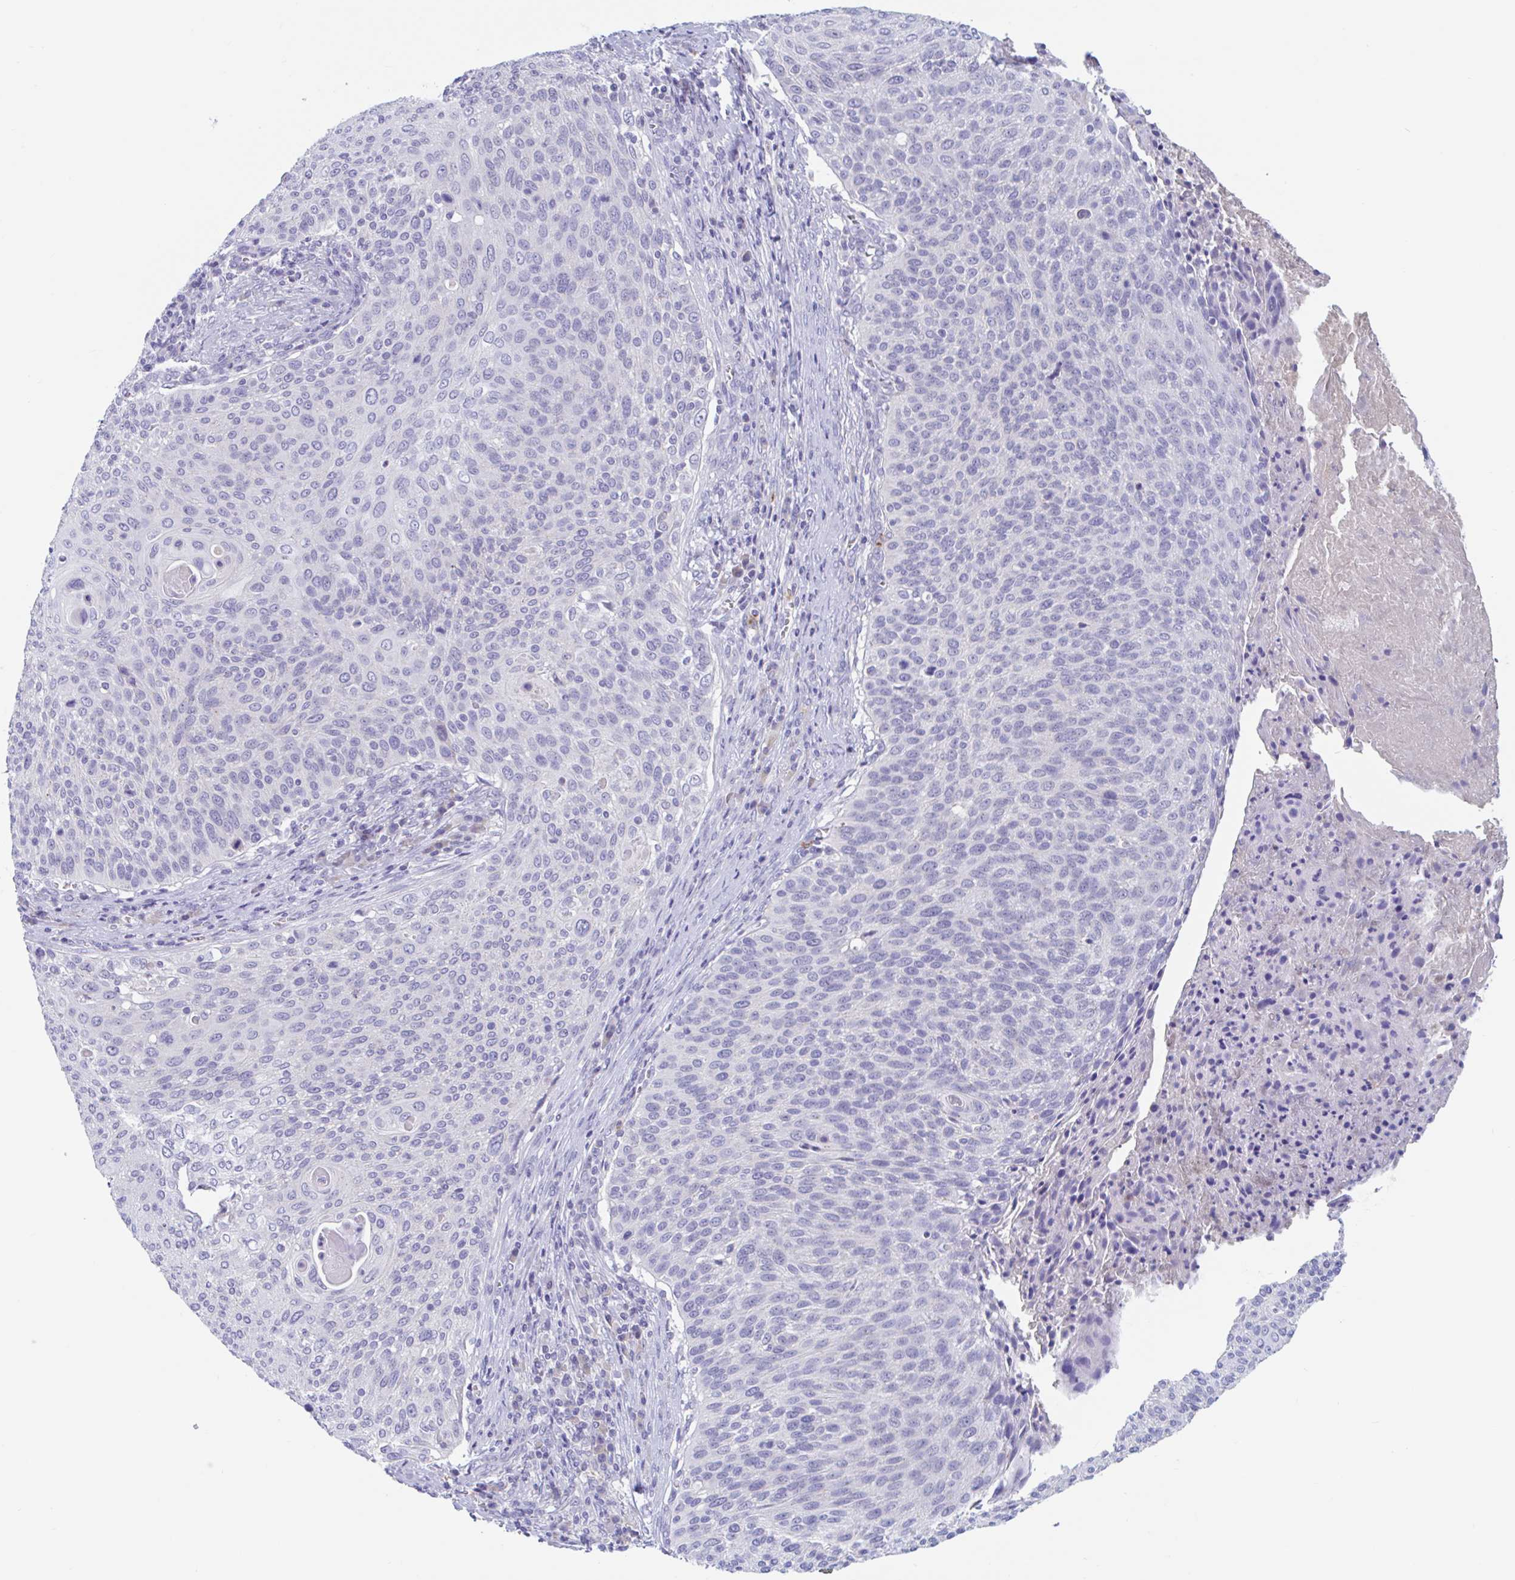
{"staining": {"intensity": "negative", "quantity": "none", "location": "none"}, "tissue": "cervical cancer", "cell_type": "Tumor cells", "image_type": "cancer", "snomed": [{"axis": "morphology", "description": "Squamous cell carcinoma, NOS"}, {"axis": "topography", "description": "Cervix"}], "caption": "Tumor cells are negative for brown protein staining in cervical cancer.", "gene": "ZNHIT2", "patient": {"sex": "female", "age": 31}}